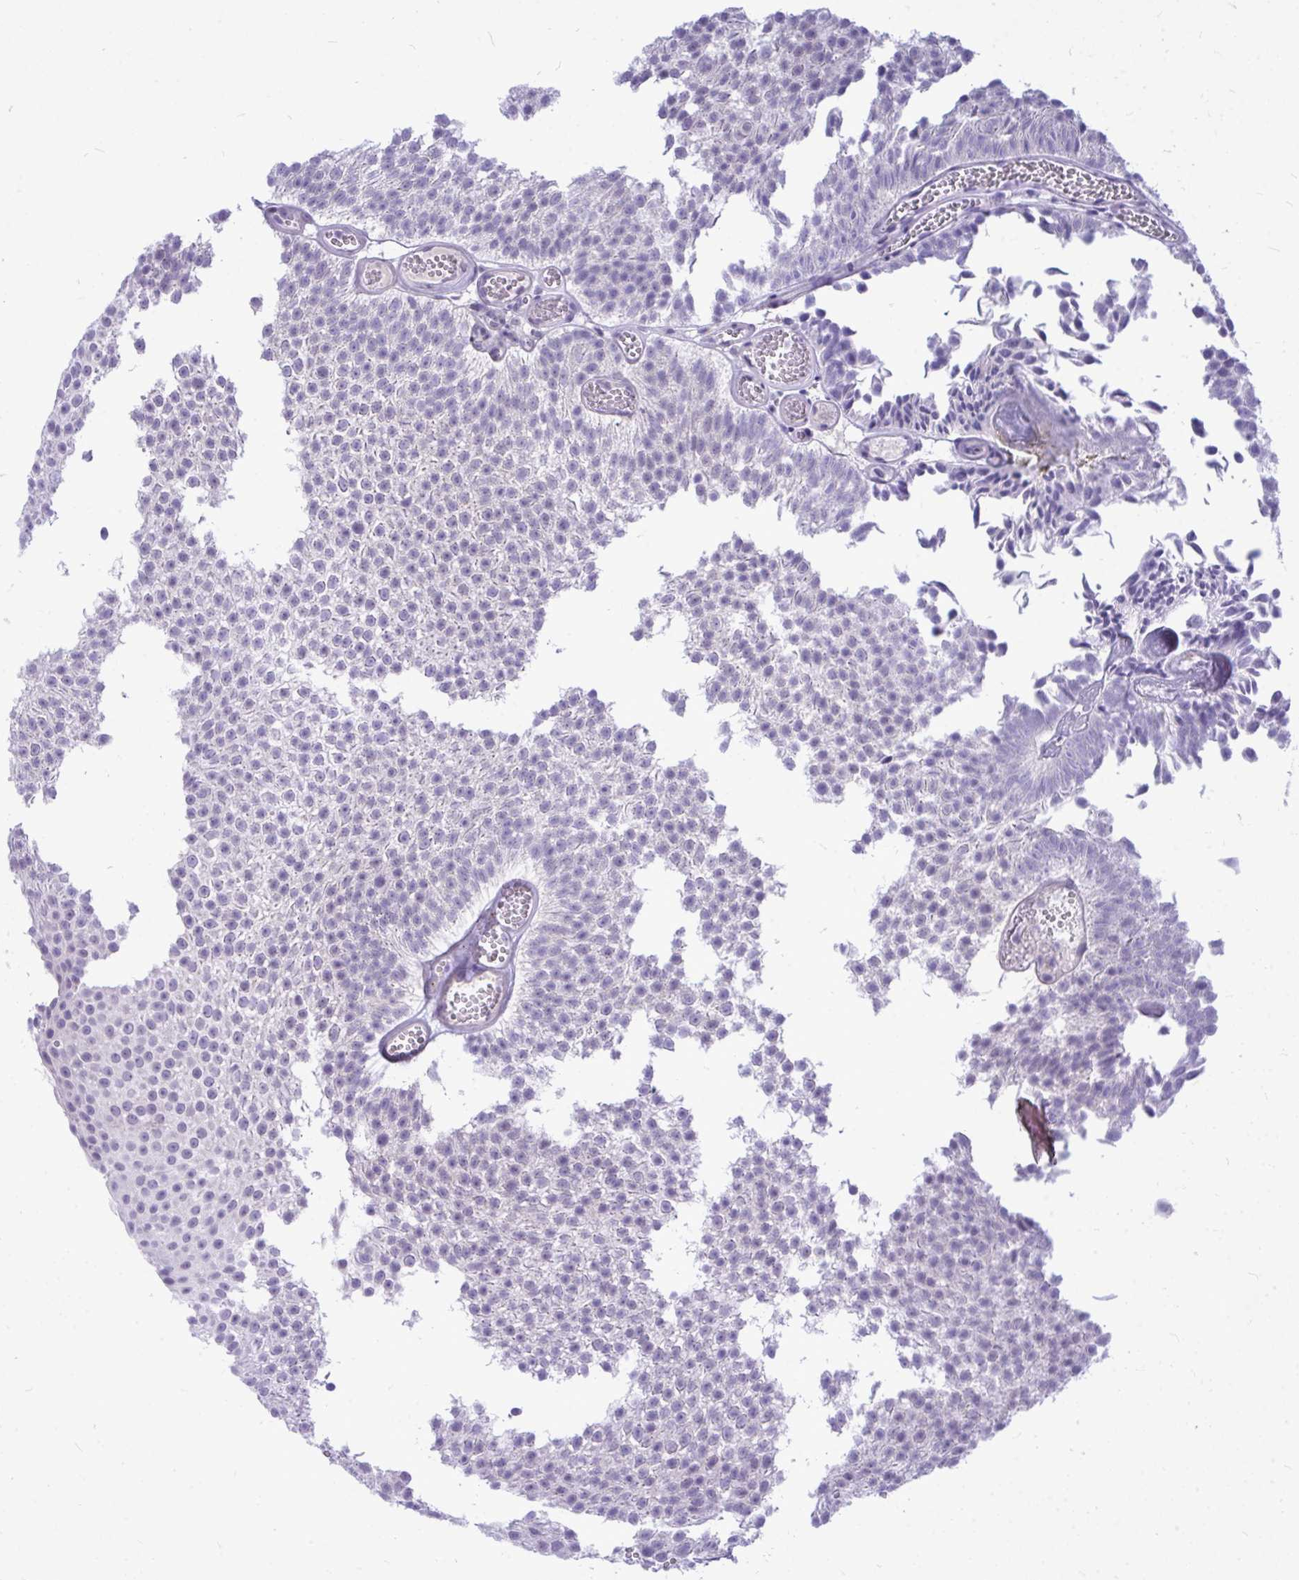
{"staining": {"intensity": "negative", "quantity": "none", "location": "none"}, "tissue": "urothelial cancer", "cell_type": "Tumor cells", "image_type": "cancer", "snomed": [{"axis": "morphology", "description": "Urothelial carcinoma, Low grade"}, {"axis": "topography", "description": "Urinary bladder"}], "caption": "The histopathology image exhibits no significant staining in tumor cells of urothelial cancer.", "gene": "ZSCAN25", "patient": {"sex": "male", "age": 82}}